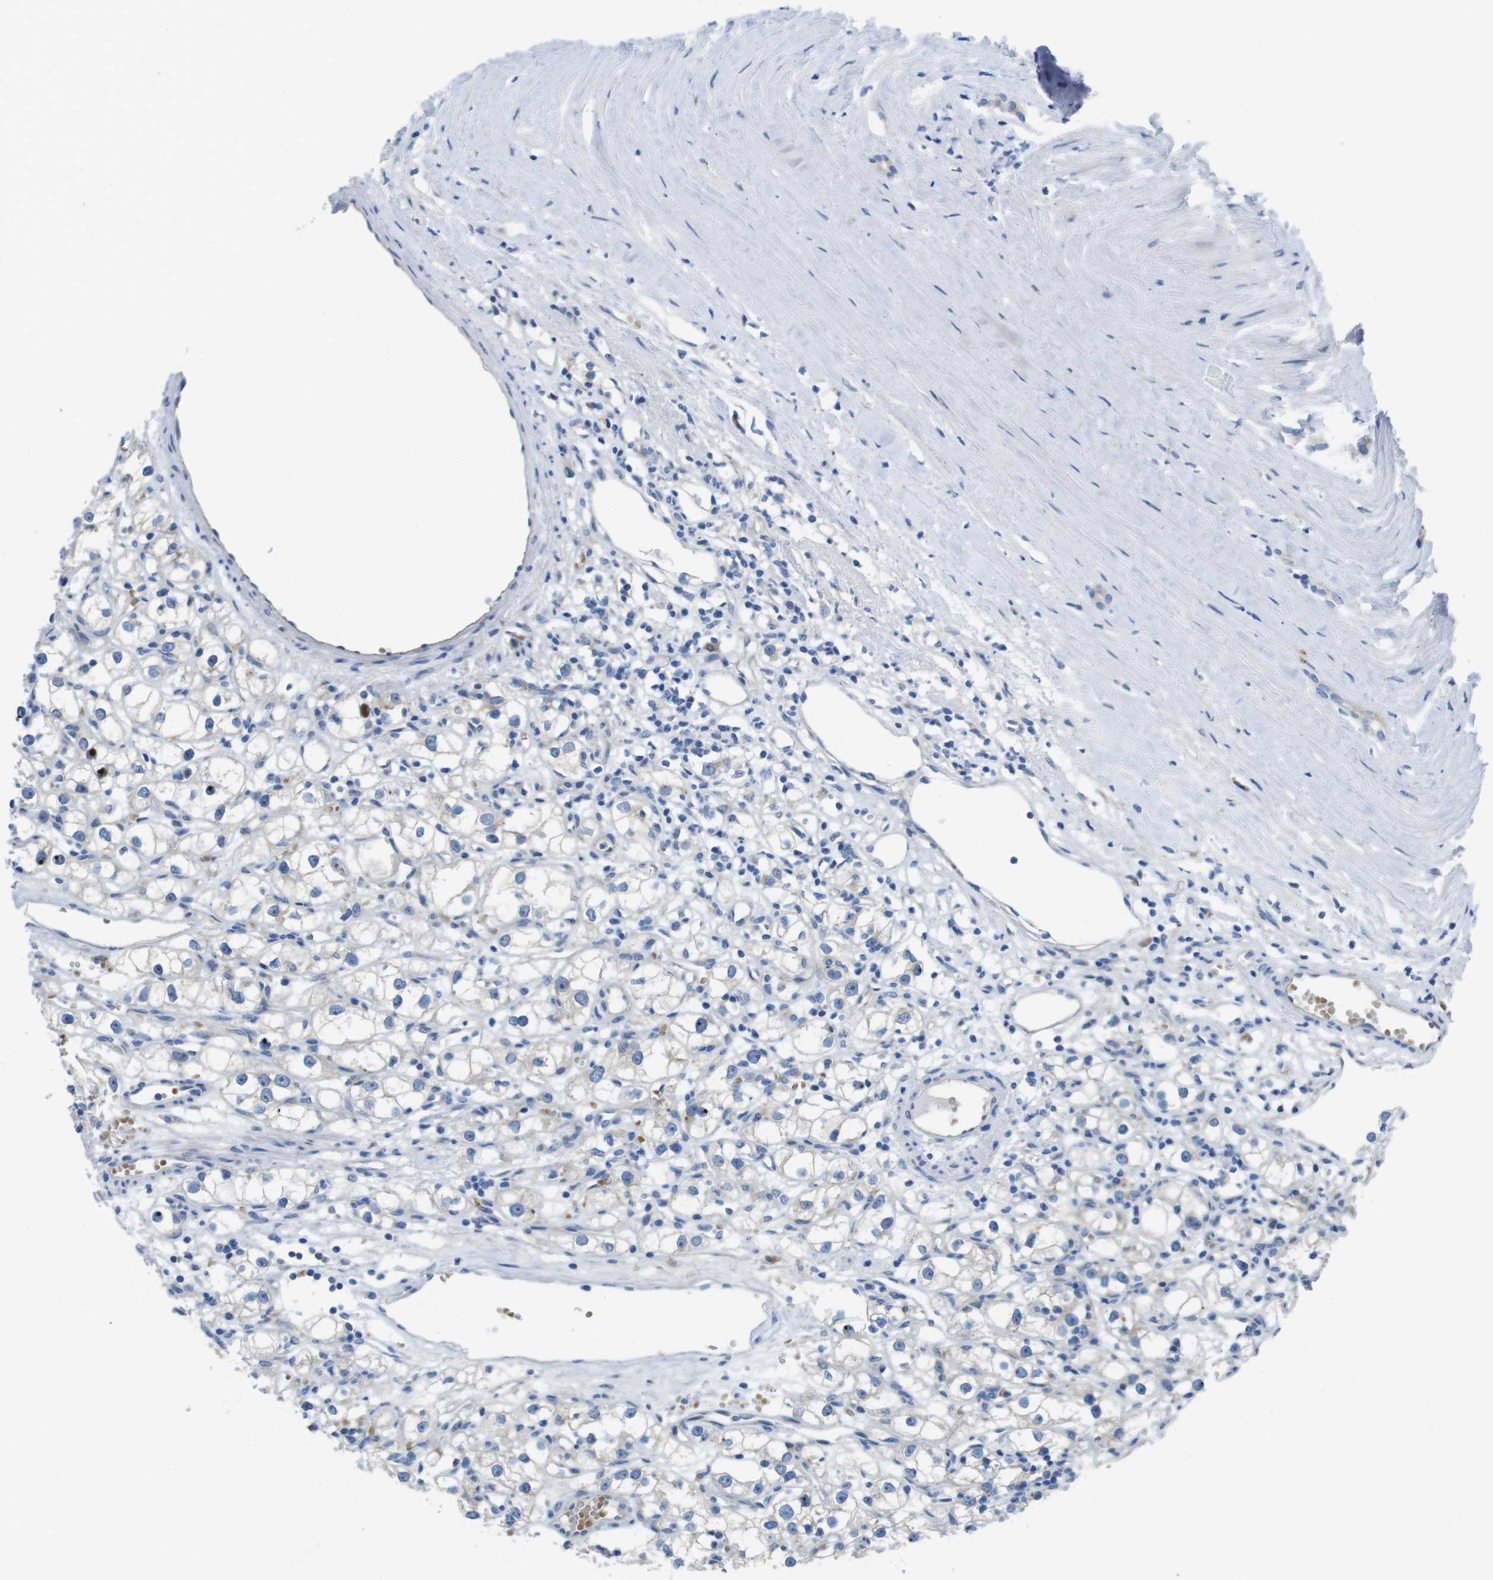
{"staining": {"intensity": "negative", "quantity": "none", "location": "none"}, "tissue": "renal cancer", "cell_type": "Tumor cells", "image_type": "cancer", "snomed": [{"axis": "morphology", "description": "Adenocarcinoma, NOS"}, {"axis": "topography", "description": "Kidney"}], "caption": "This micrograph is of renal cancer stained with IHC to label a protein in brown with the nuclei are counter-stained blue. There is no staining in tumor cells.", "gene": "TMEM234", "patient": {"sex": "male", "age": 56}}